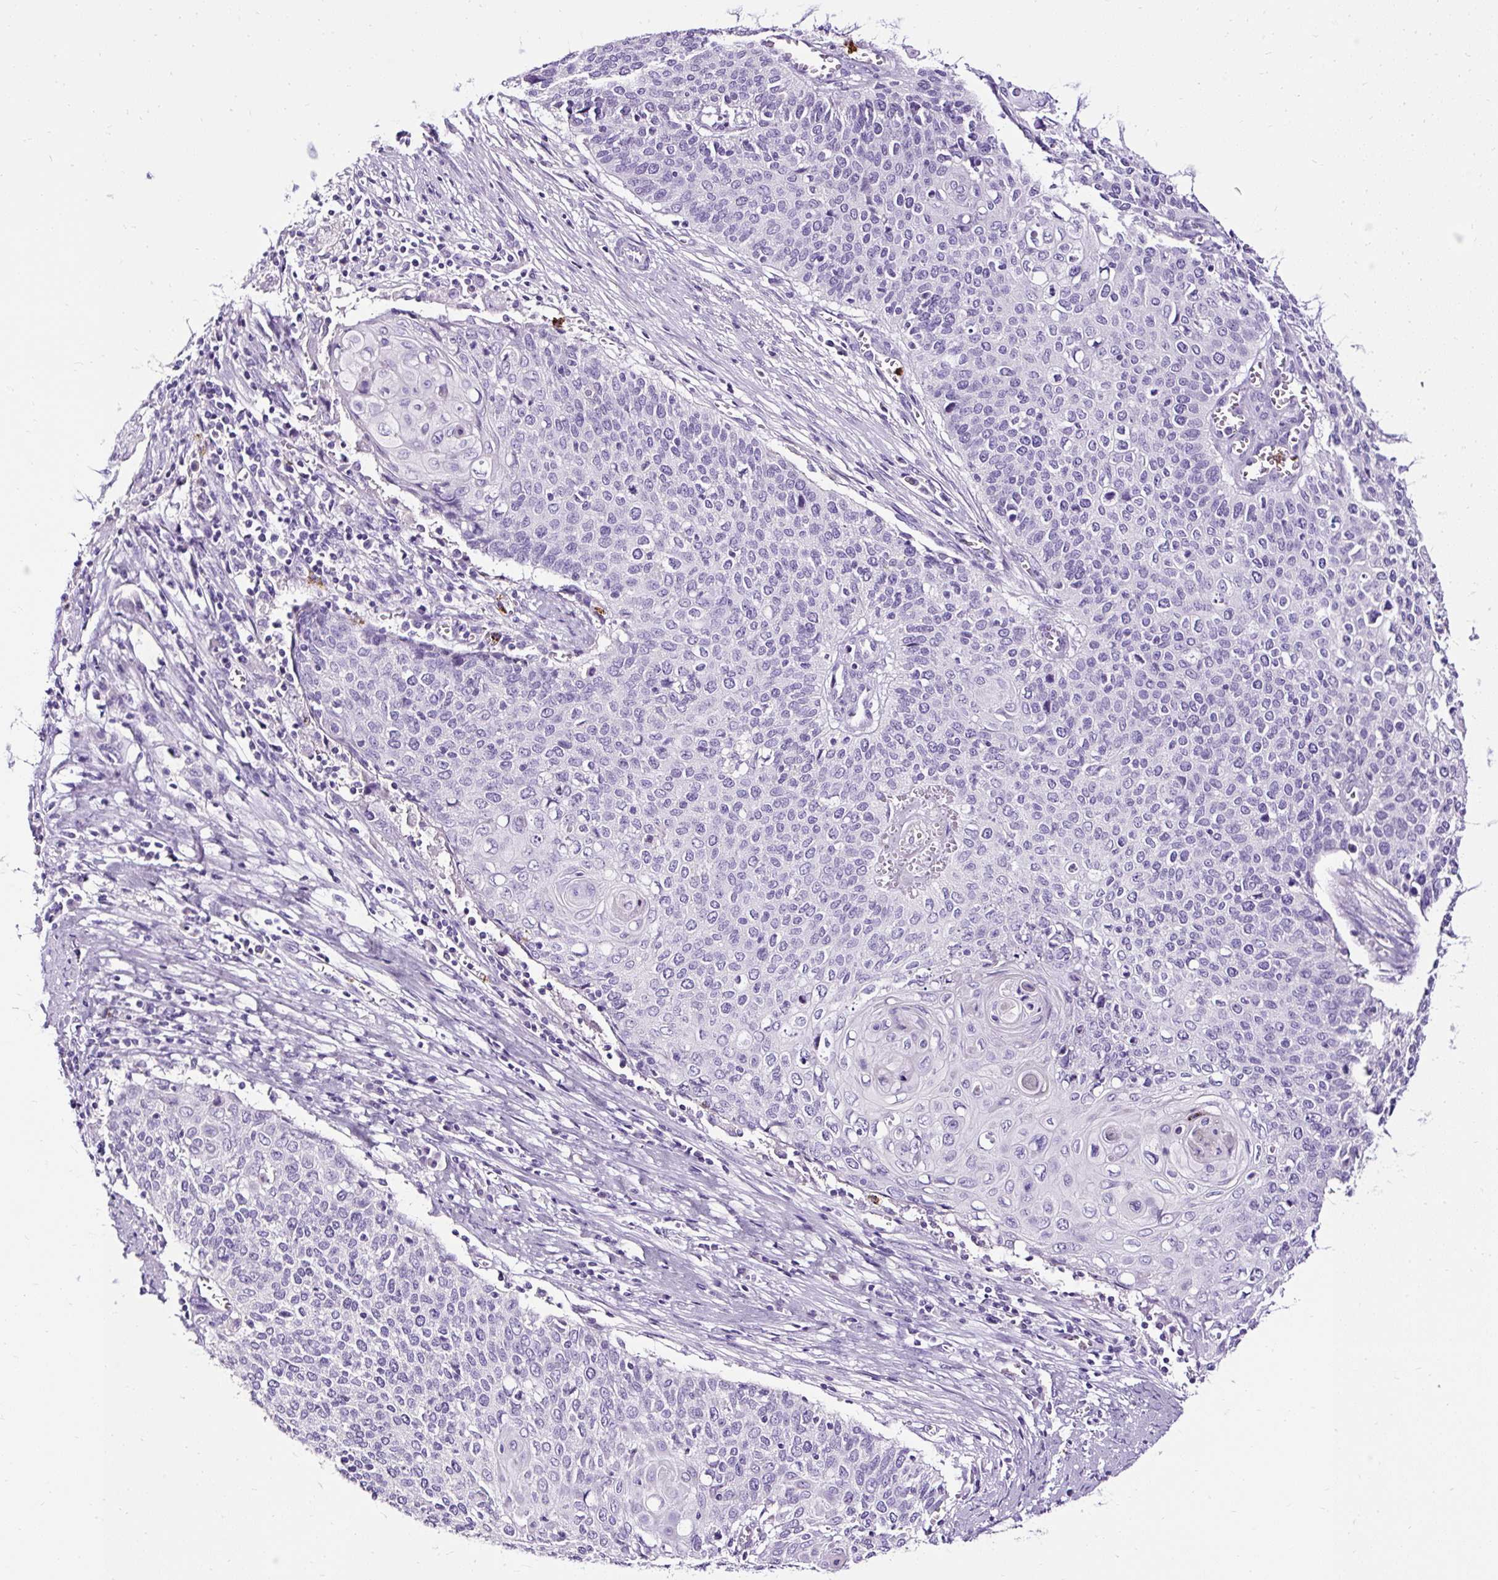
{"staining": {"intensity": "negative", "quantity": "none", "location": "none"}, "tissue": "cervical cancer", "cell_type": "Tumor cells", "image_type": "cancer", "snomed": [{"axis": "morphology", "description": "Squamous cell carcinoma, NOS"}, {"axis": "topography", "description": "Cervix"}], "caption": "IHC of human cervical cancer exhibits no expression in tumor cells.", "gene": "SLC7A8", "patient": {"sex": "female", "age": 39}}